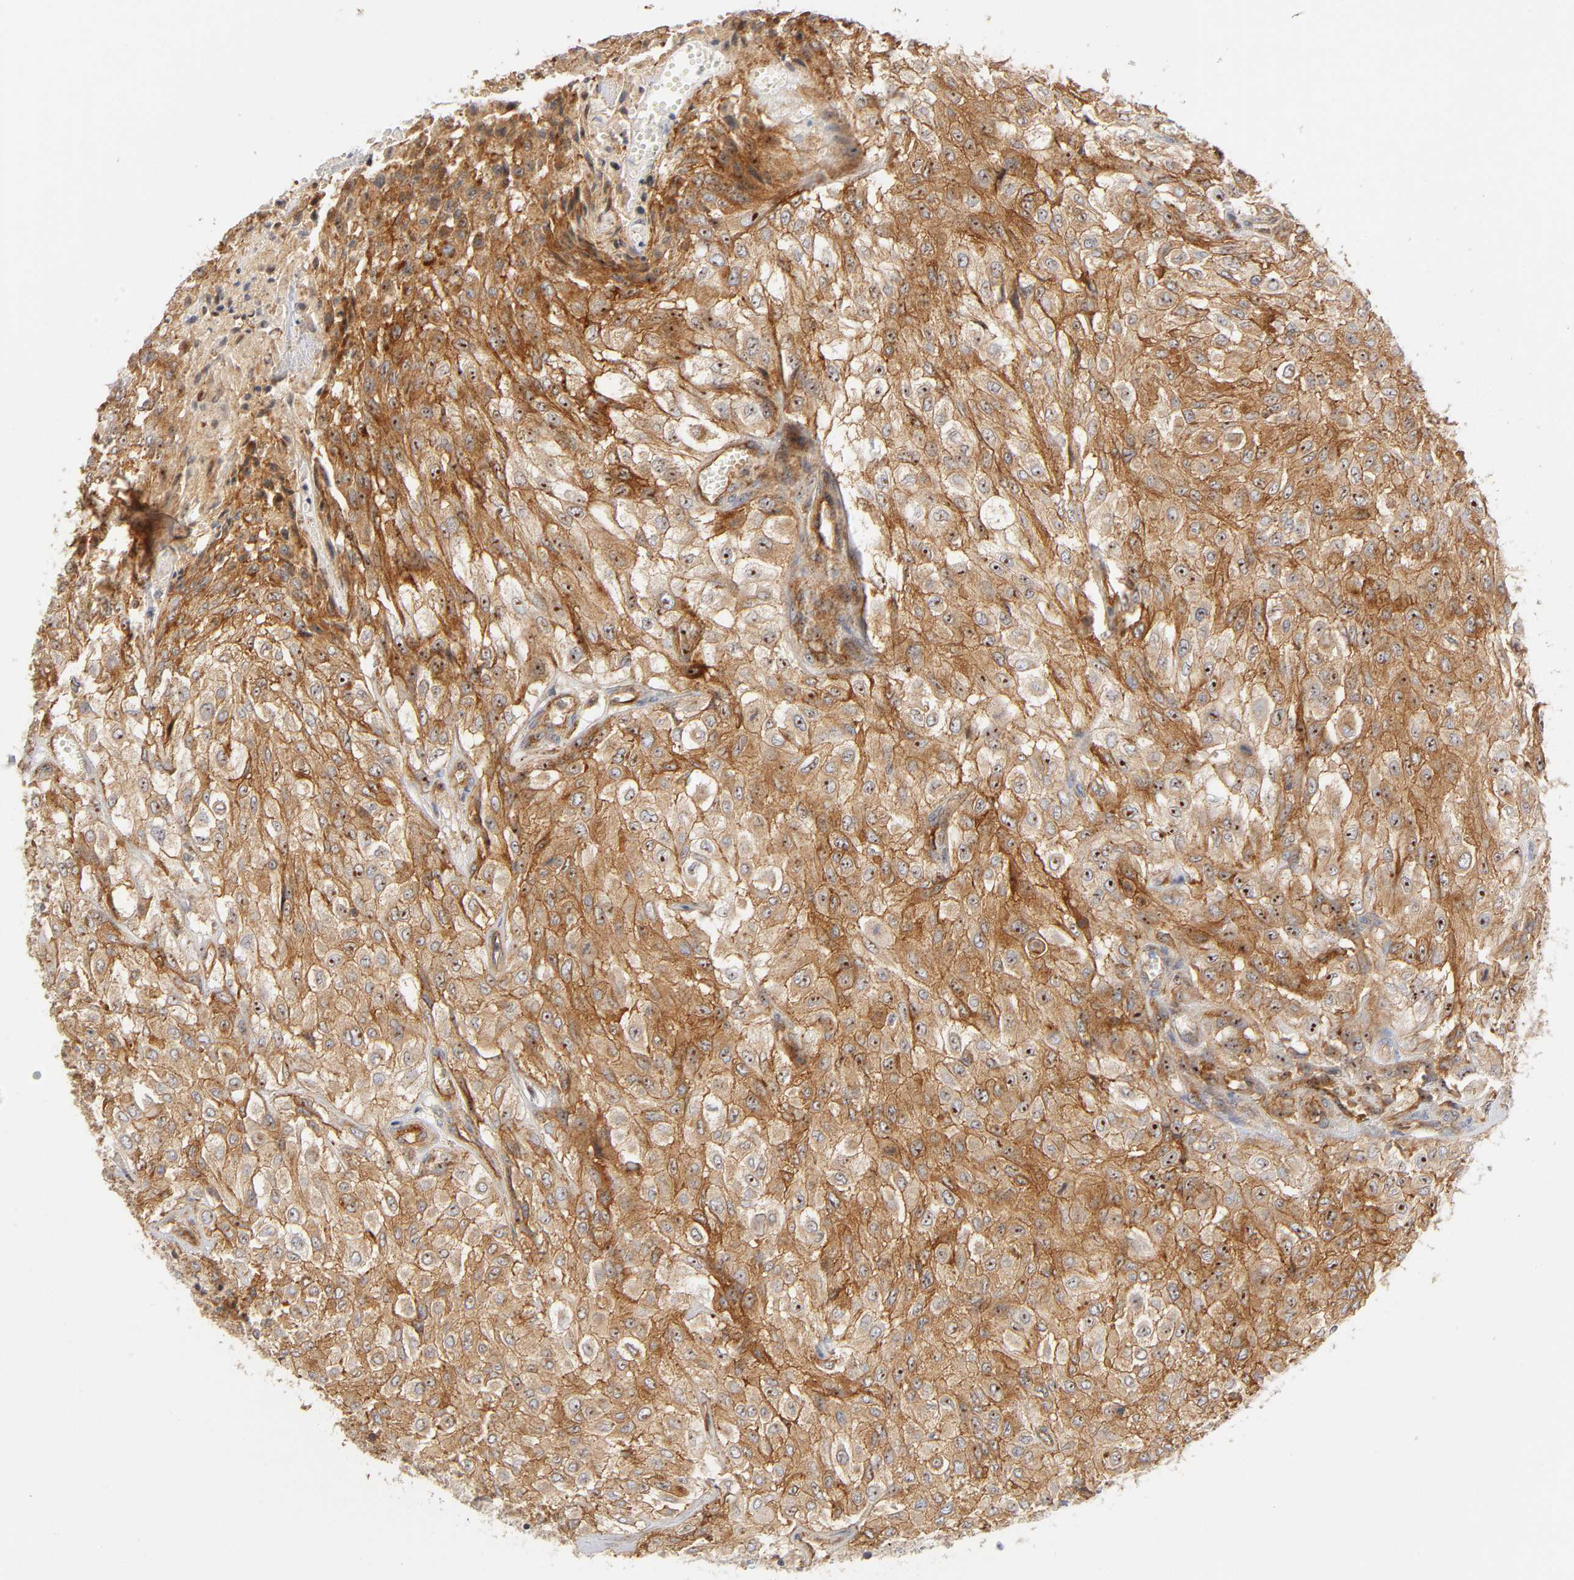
{"staining": {"intensity": "strong", "quantity": ">75%", "location": "cytoplasmic/membranous,nuclear"}, "tissue": "urothelial cancer", "cell_type": "Tumor cells", "image_type": "cancer", "snomed": [{"axis": "morphology", "description": "Urothelial carcinoma, High grade"}, {"axis": "topography", "description": "Urinary bladder"}], "caption": "Strong cytoplasmic/membranous and nuclear staining is present in about >75% of tumor cells in high-grade urothelial carcinoma. (DAB (3,3'-diaminobenzidine) = brown stain, brightfield microscopy at high magnification).", "gene": "PLD1", "patient": {"sex": "male", "age": 57}}